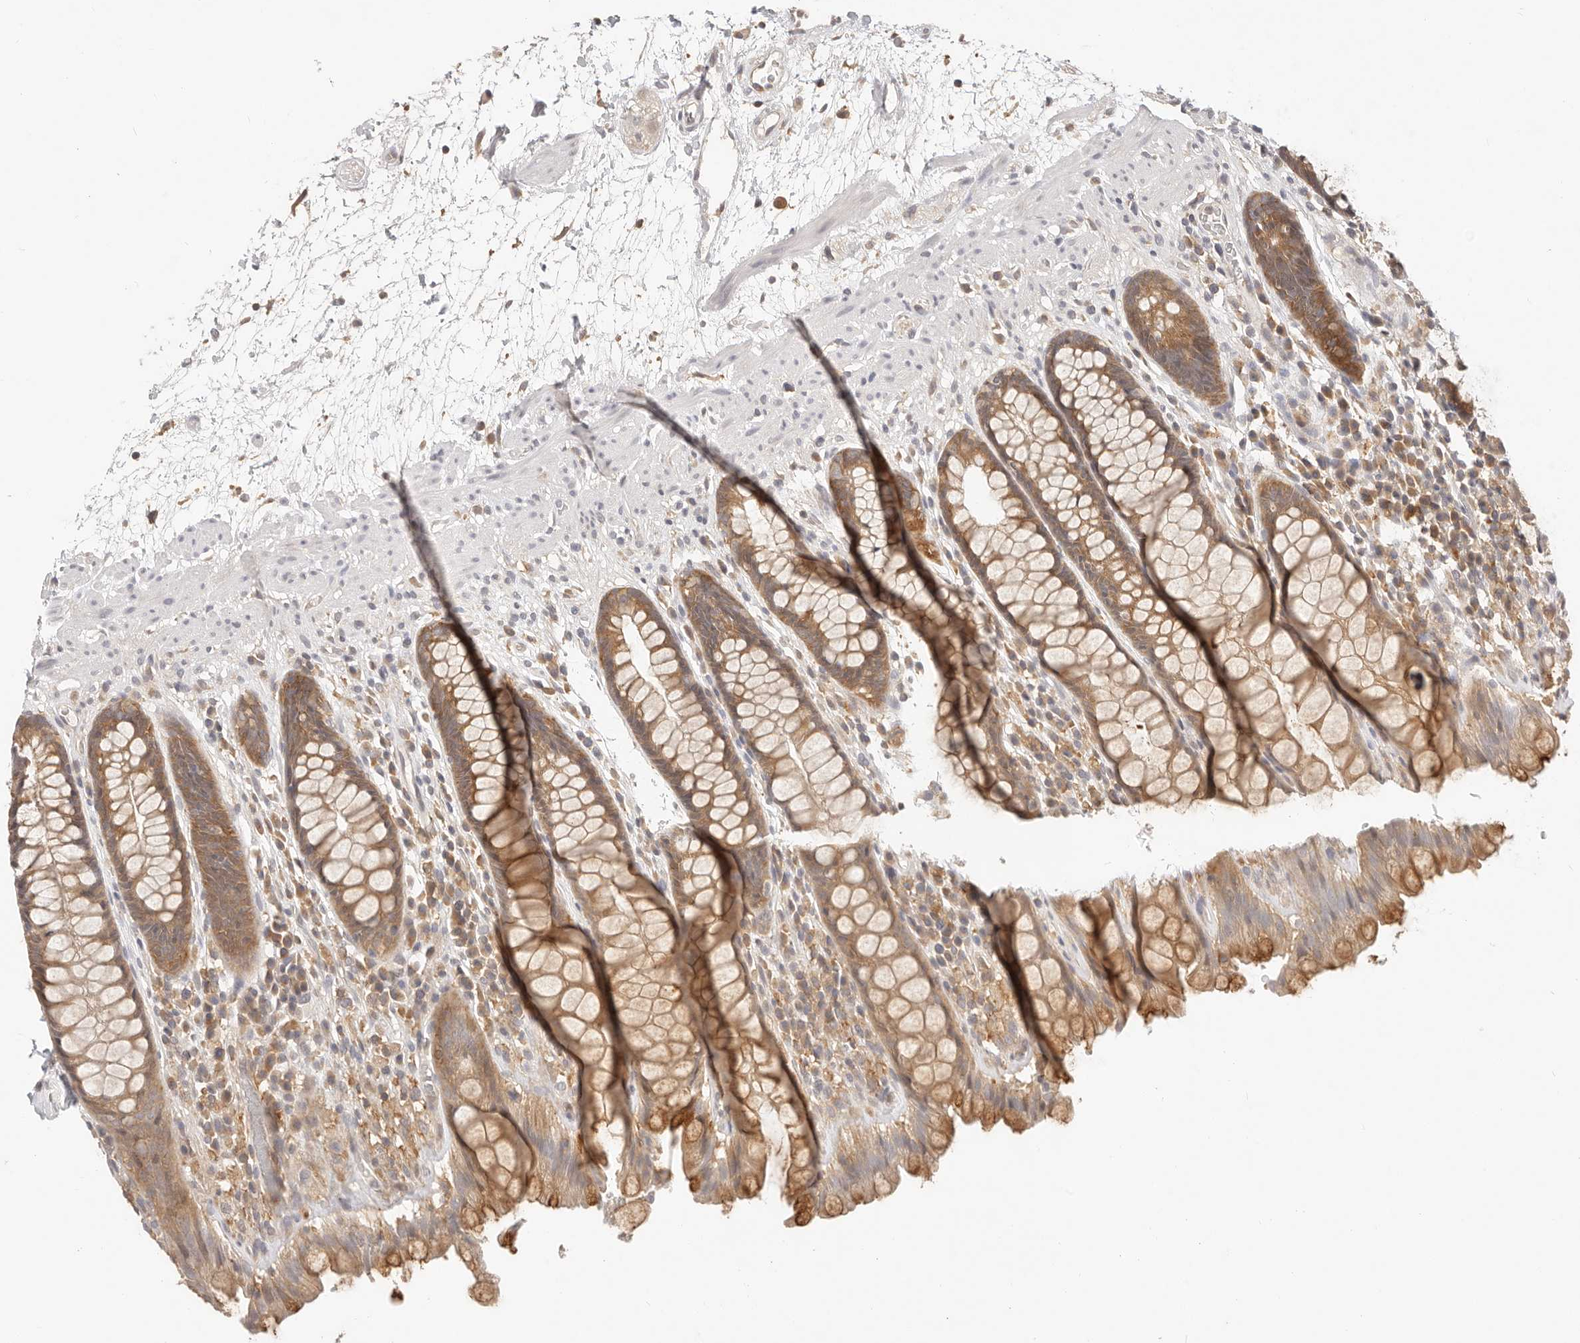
{"staining": {"intensity": "moderate", "quantity": ">75%", "location": "cytoplasmic/membranous"}, "tissue": "rectum", "cell_type": "Glandular cells", "image_type": "normal", "snomed": [{"axis": "morphology", "description": "Normal tissue, NOS"}, {"axis": "topography", "description": "Rectum"}], "caption": "Immunohistochemistry (IHC) (DAB (3,3'-diaminobenzidine)) staining of unremarkable rectum shows moderate cytoplasmic/membranous protein expression in approximately >75% of glandular cells.", "gene": "DTNBP1", "patient": {"sex": "male", "age": 64}}